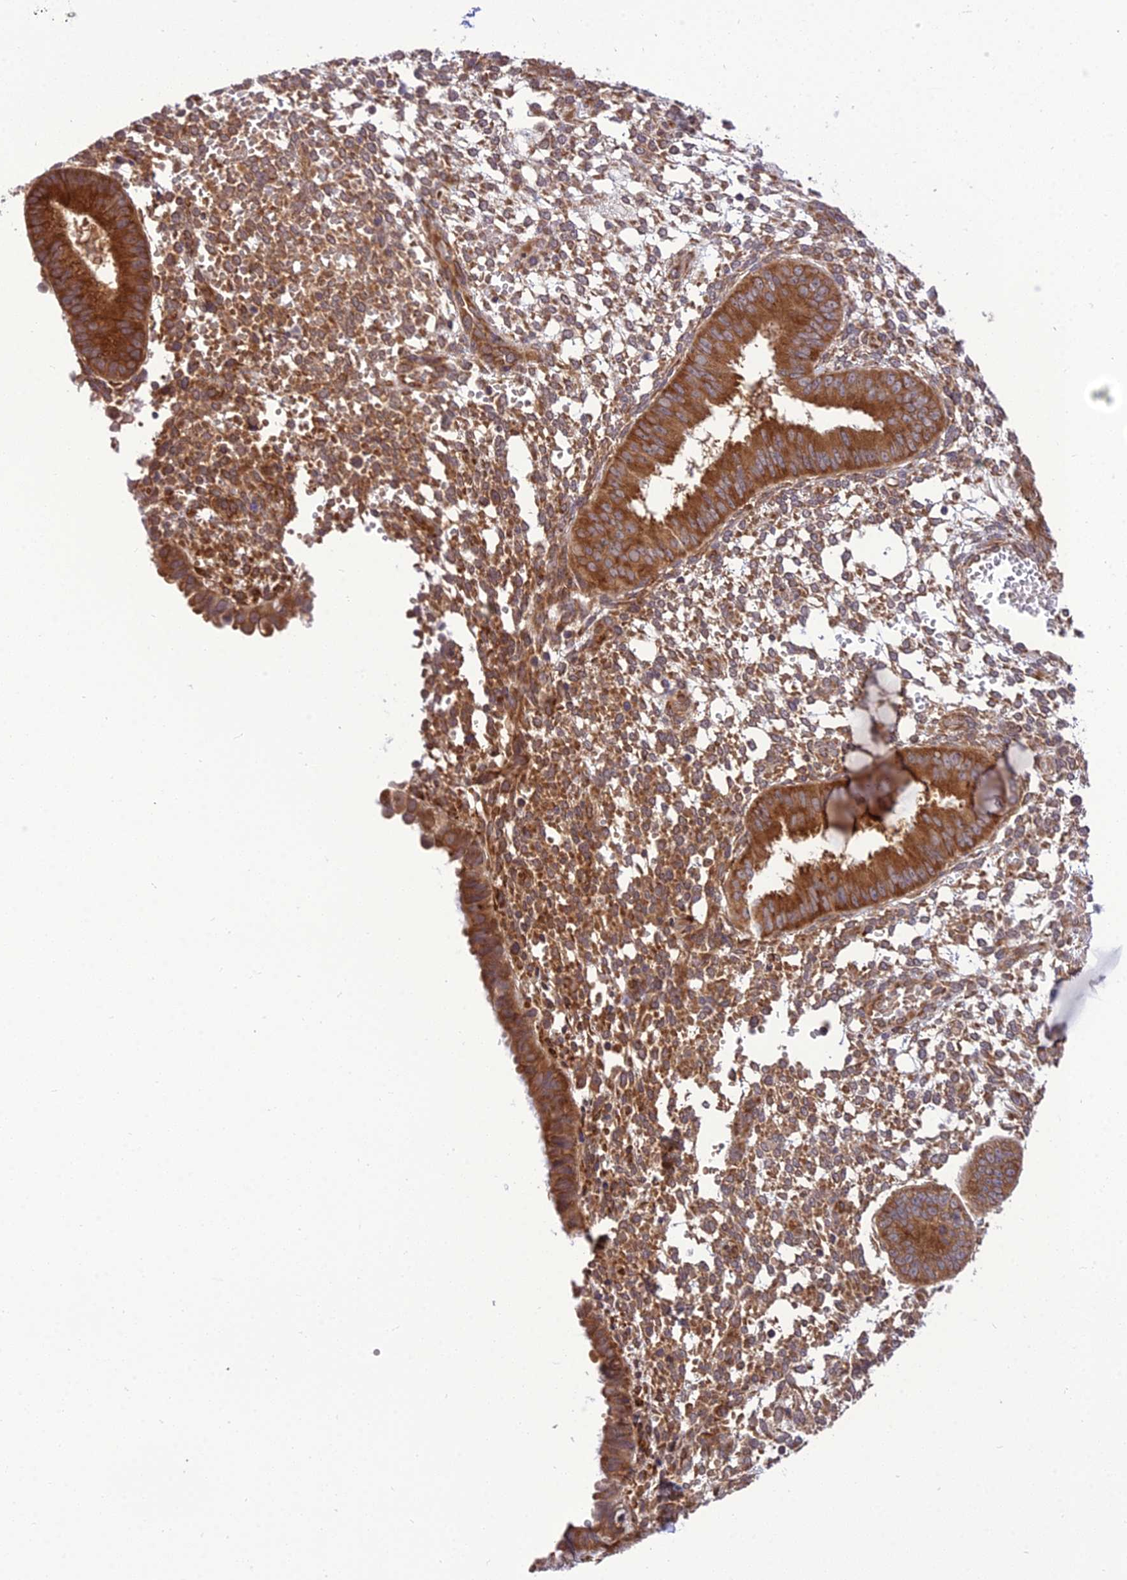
{"staining": {"intensity": "strong", "quantity": "25%-75%", "location": "cytoplasmic/membranous"}, "tissue": "endometrium", "cell_type": "Cells in endometrial stroma", "image_type": "normal", "snomed": [{"axis": "morphology", "description": "Normal tissue, NOS"}, {"axis": "topography", "description": "Endometrium"}], "caption": "Immunohistochemical staining of benign endometrium displays 25%-75% levels of strong cytoplasmic/membranous protein staining in about 25%-75% of cells in endometrial stroma.", "gene": "DHCR7", "patient": {"sex": "female", "age": 49}}